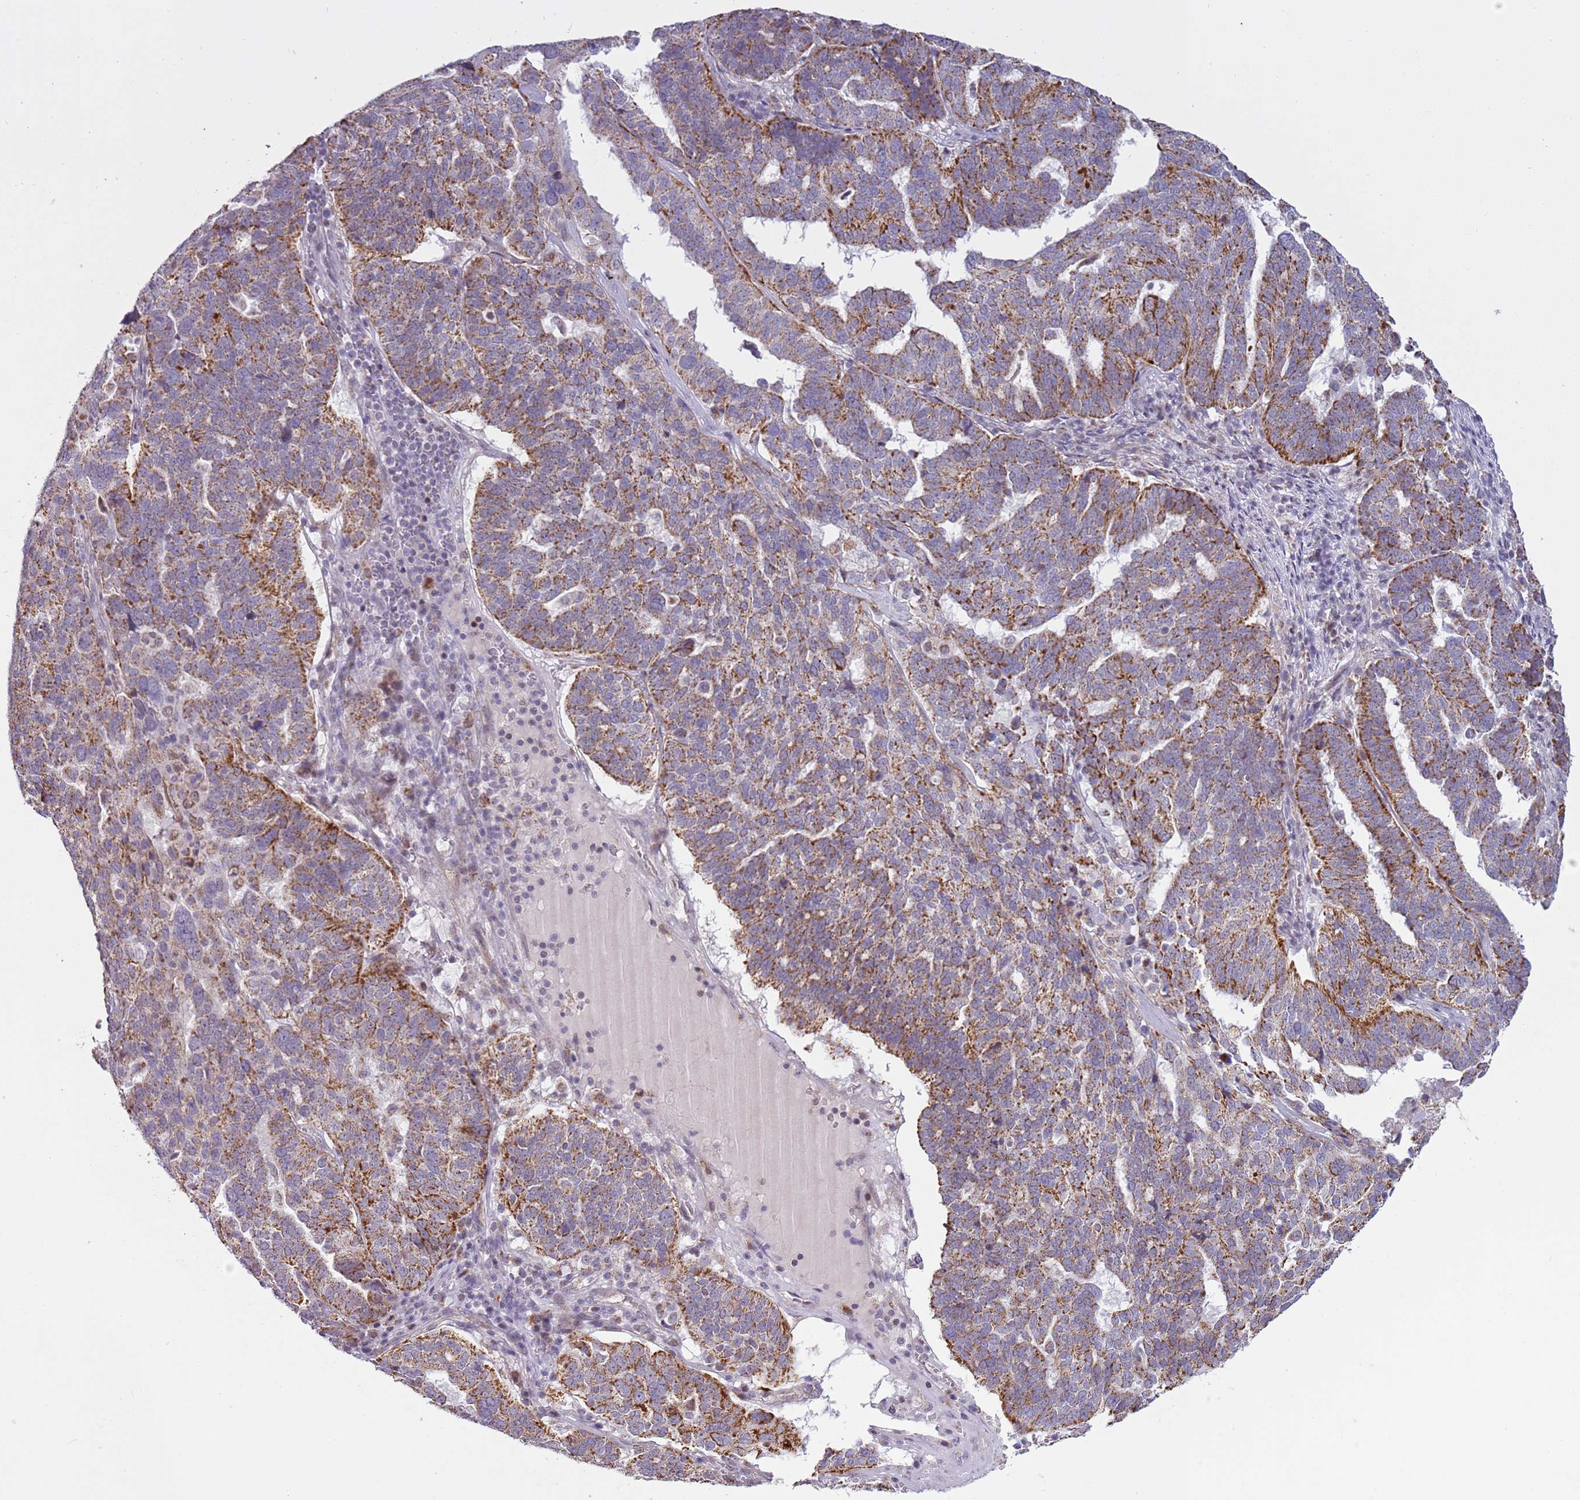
{"staining": {"intensity": "moderate", "quantity": ">75%", "location": "cytoplasmic/membranous"}, "tissue": "ovarian cancer", "cell_type": "Tumor cells", "image_type": "cancer", "snomed": [{"axis": "morphology", "description": "Cystadenocarcinoma, serous, NOS"}, {"axis": "topography", "description": "Ovary"}], "caption": "IHC (DAB) staining of ovarian cancer (serous cystadenocarcinoma) displays moderate cytoplasmic/membranous protein positivity in approximately >75% of tumor cells. IHC stains the protein in brown and the nuclei are stained blue.", "gene": "MLLT11", "patient": {"sex": "female", "age": 59}}